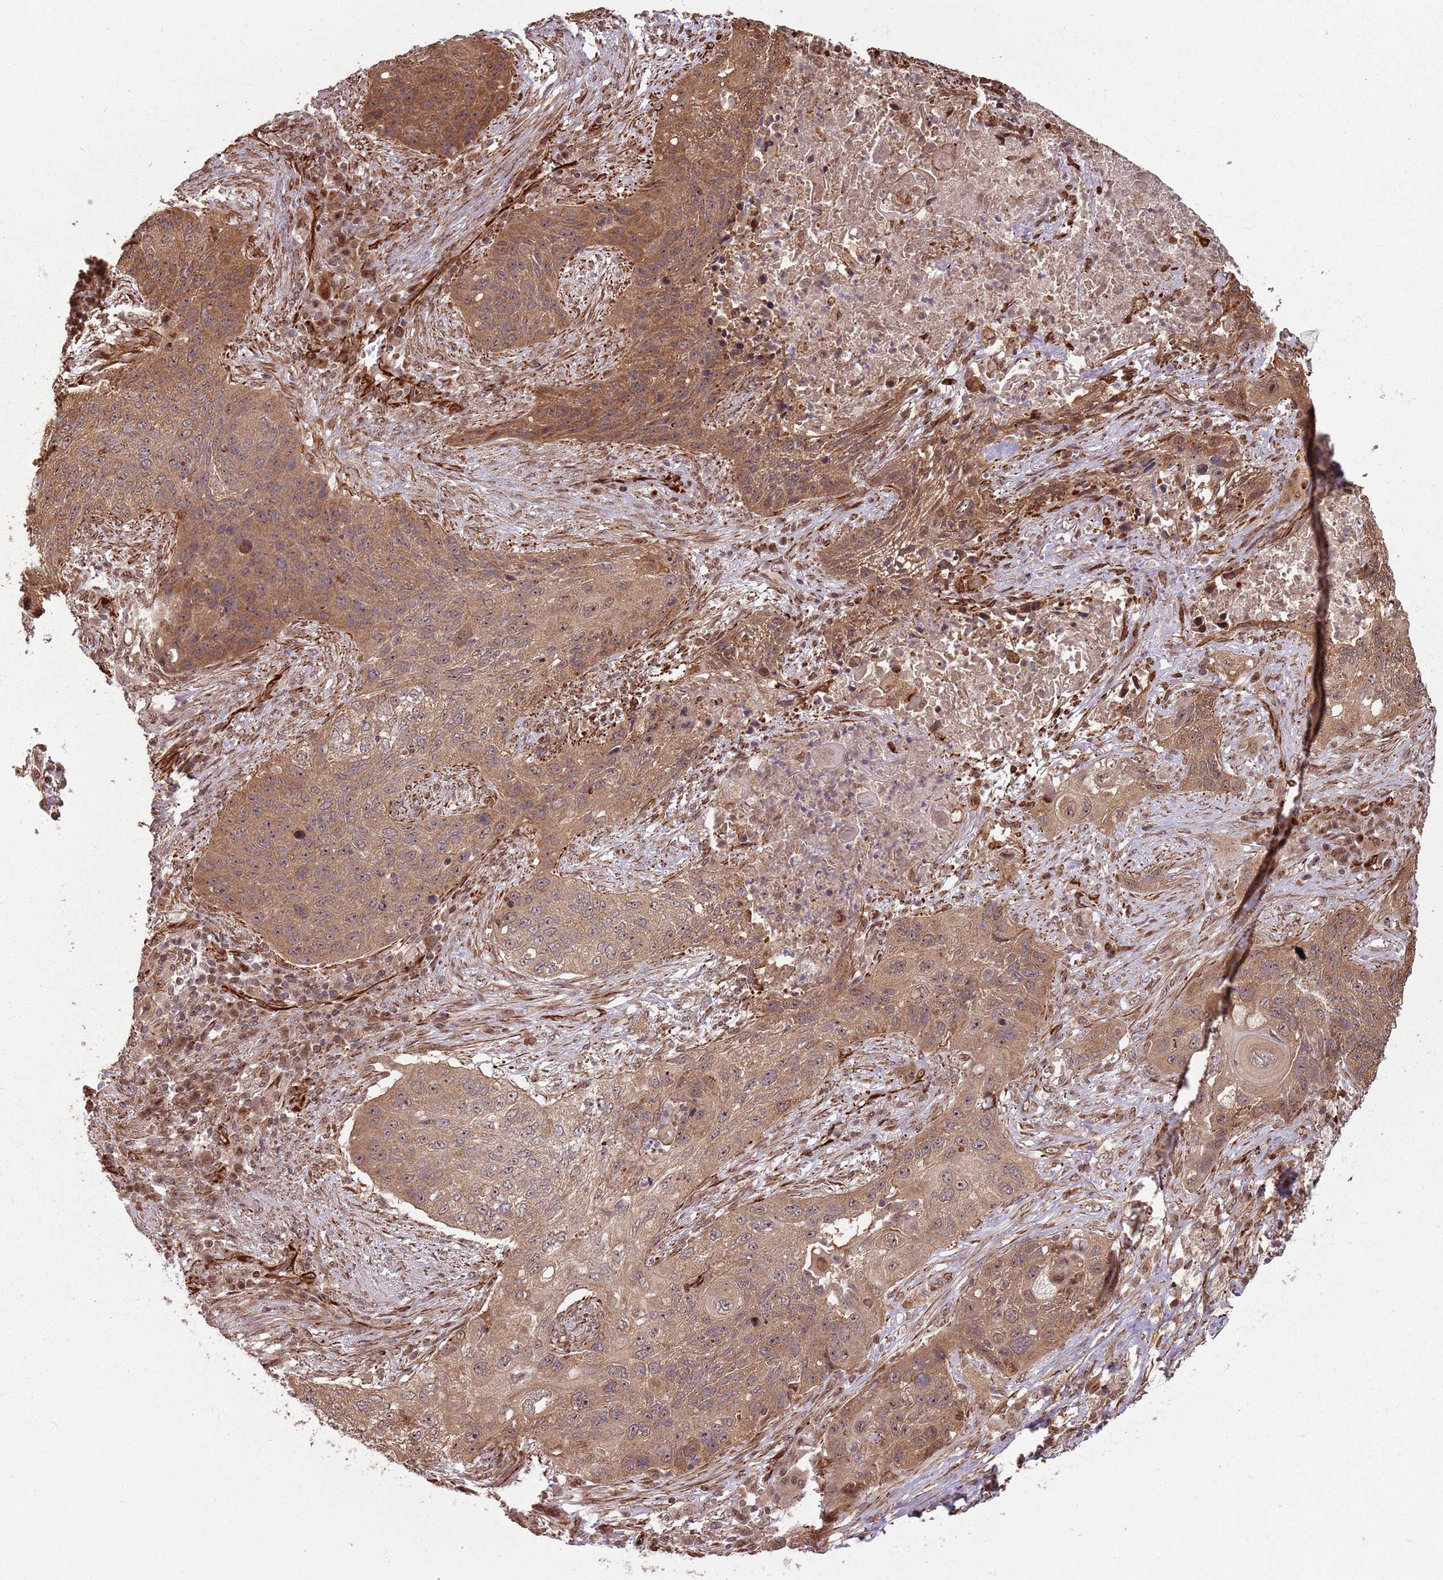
{"staining": {"intensity": "moderate", "quantity": ">75%", "location": "cytoplasmic/membranous,nuclear"}, "tissue": "lung cancer", "cell_type": "Tumor cells", "image_type": "cancer", "snomed": [{"axis": "morphology", "description": "Squamous cell carcinoma, NOS"}, {"axis": "topography", "description": "Lung"}], "caption": "Immunohistochemistry image of neoplastic tissue: human lung cancer stained using IHC shows medium levels of moderate protein expression localized specifically in the cytoplasmic/membranous and nuclear of tumor cells, appearing as a cytoplasmic/membranous and nuclear brown color.", "gene": "ADAMTS3", "patient": {"sex": "female", "age": 63}}